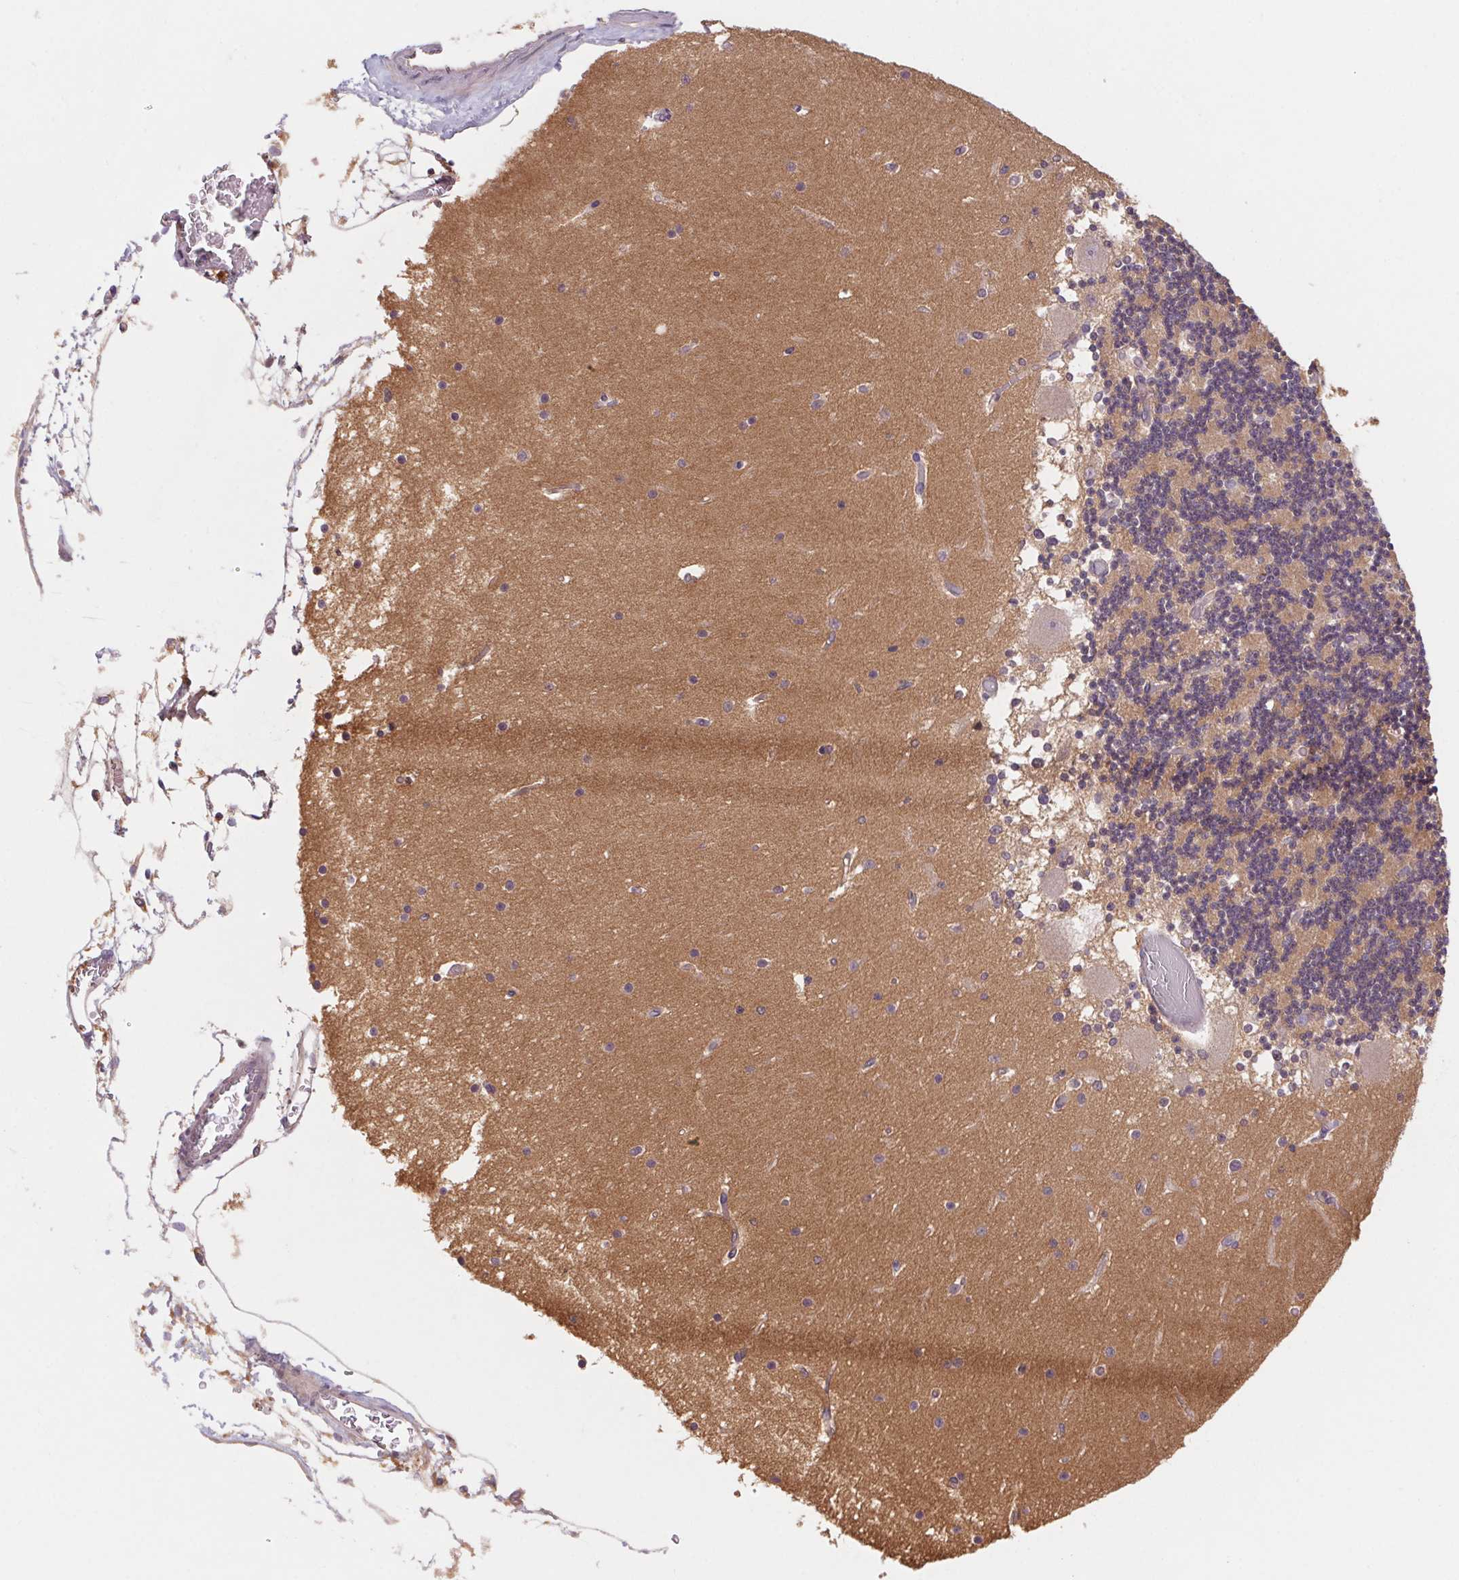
{"staining": {"intensity": "moderate", "quantity": "25%-75%", "location": "cytoplasmic/membranous"}, "tissue": "cerebellum", "cell_type": "Cells in granular layer", "image_type": "normal", "snomed": [{"axis": "morphology", "description": "Normal tissue, NOS"}, {"axis": "topography", "description": "Cerebellum"}], "caption": "The histopathology image exhibits immunohistochemical staining of normal cerebellum. There is moderate cytoplasmic/membranous expression is appreciated in about 25%-75% of cells in granular layer. (Stains: DAB in brown, nuclei in blue, Microscopy: brightfield microscopy at high magnification).", "gene": "RAB1A", "patient": {"sex": "female", "age": 28}}